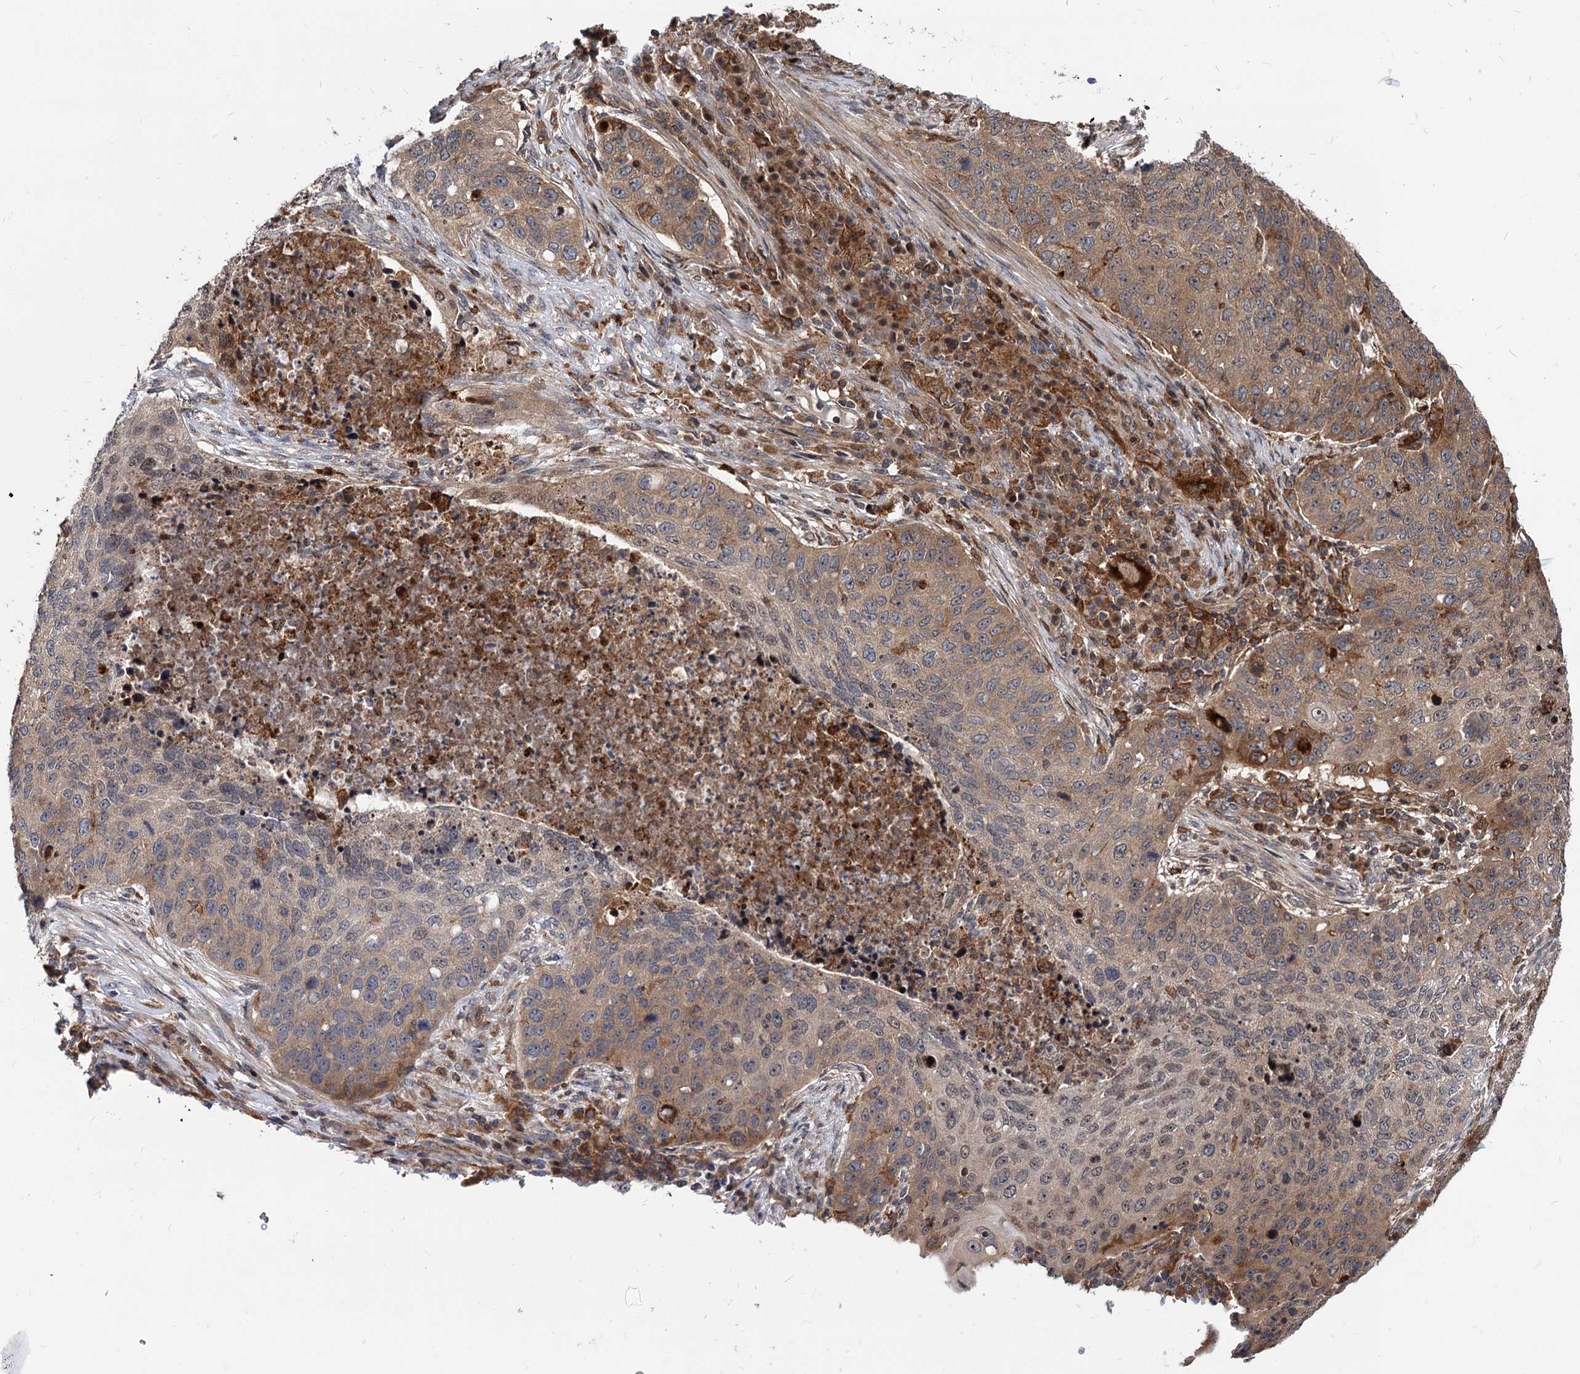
{"staining": {"intensity": "weak", "quantity": "25%-75%", "location": "cytoplasmic/membranous,nuclear"}, "tissue": "lung cancer", "cell_type": "Tumor cells", "image_type": "cancer", "snomed": [{"axis": "morphology", "description": "Squamous cell carcinoma, NOS"}, {"axis": "topography", "description": "Lung"}], "caption": "Approximately 25%-75% of tumor cells in human lung cancer (squamous cell carcinoma) display weak cytoplasmic/membranous and nuclear protein expression as visualized by brown immunohistochemical staining.", "gene": "RNF111", "patient": {"sex": "female", "age": 63}}